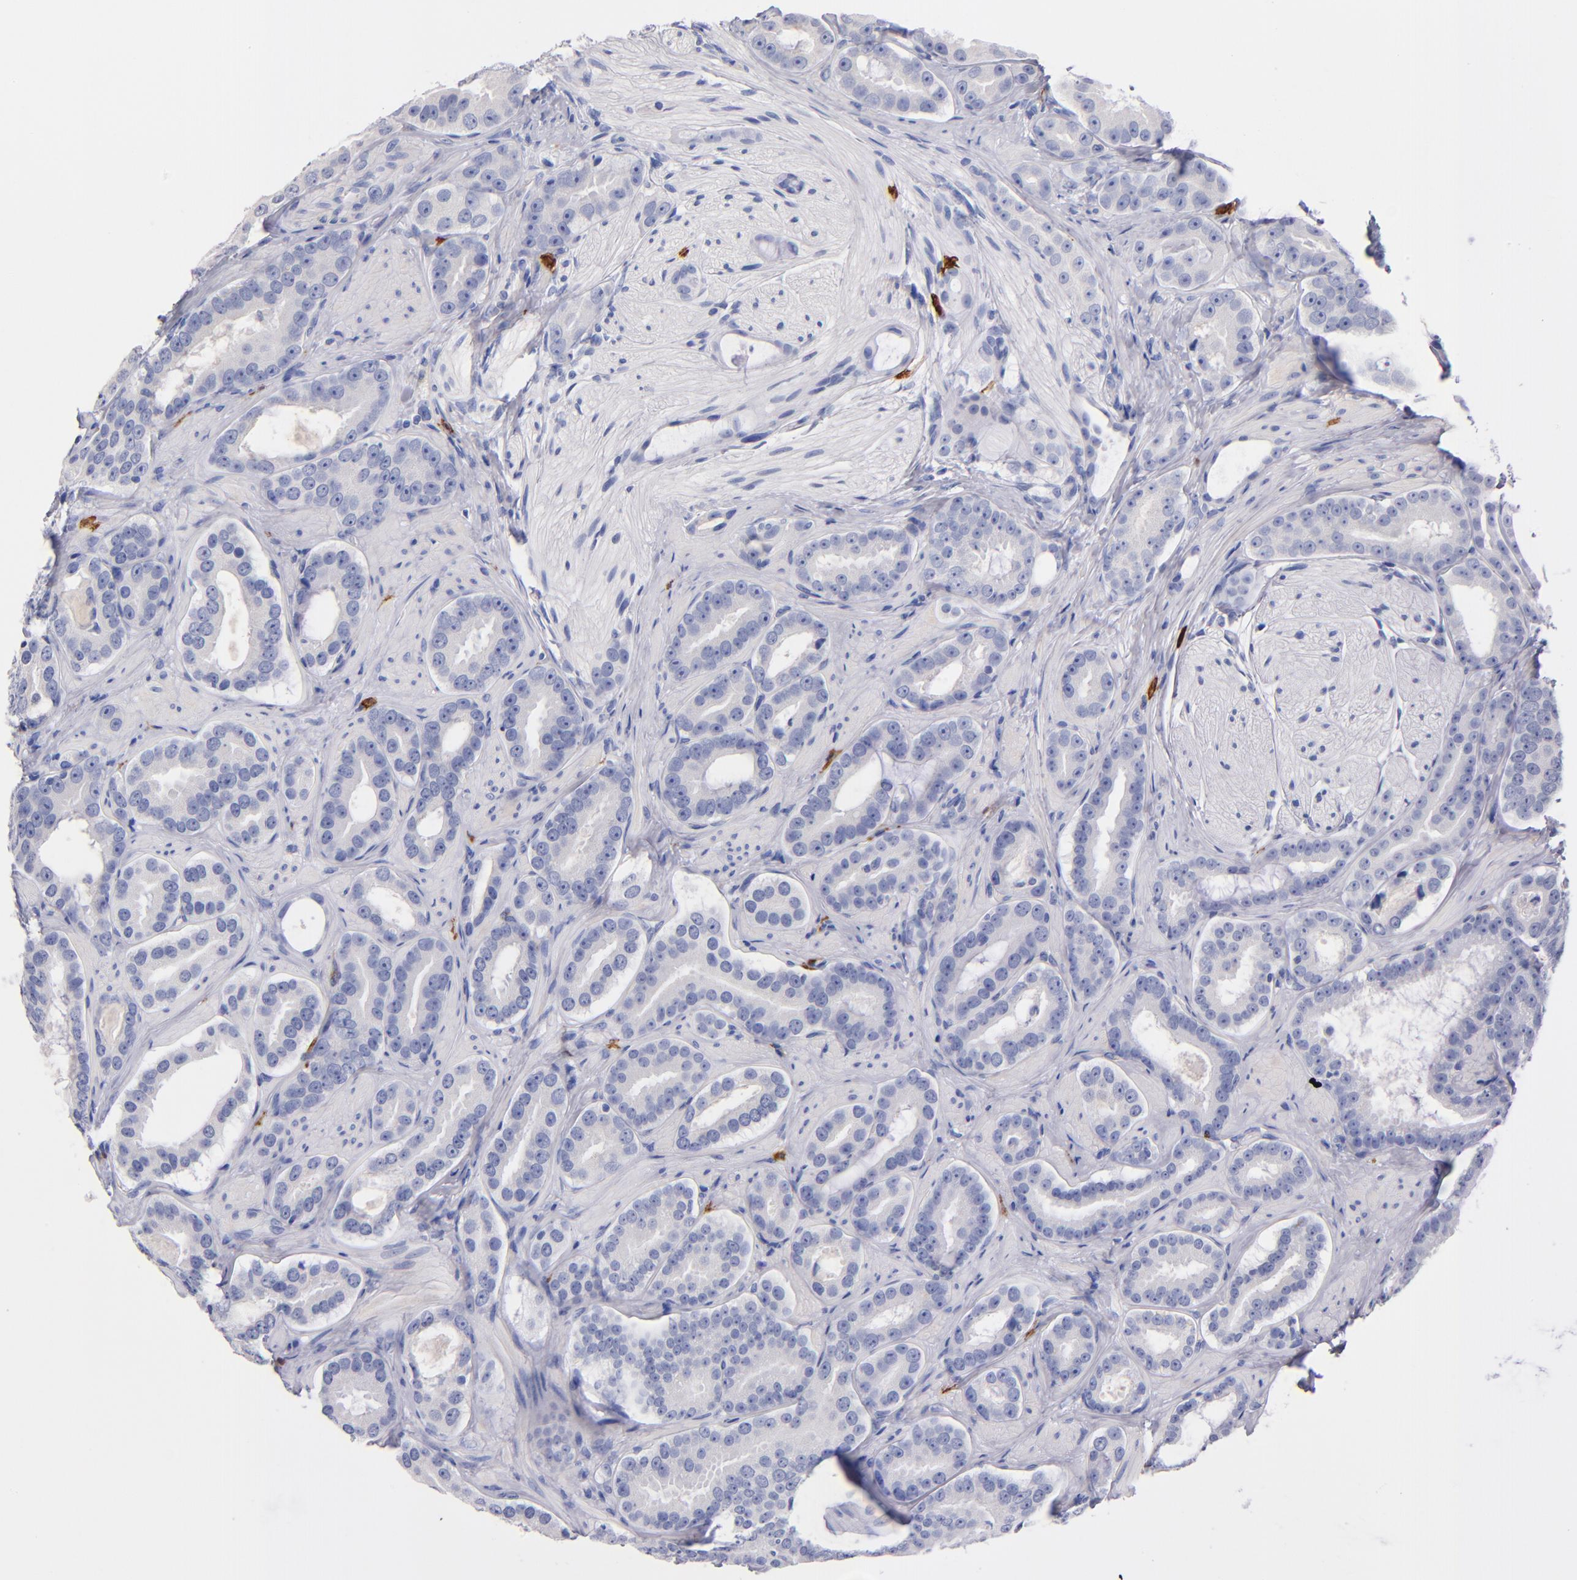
{"staining": {"intensity": "negative", "quantity": "none", "location": "none"}, "tissue": "prostate cancer", "cell_type": "Tumor cells", "image_type": "cancer", "snomed": [{"axis": "morphology", "description": "Adenocarcinoma, Low grade"}, {"axis": "topography", "description": "Prostate"}], "caption": "Image shows no protein staining in tumor cells of prostate cancer tissue.", "gene": "KIT", "patient": {"sex": "male", "age": 59}}